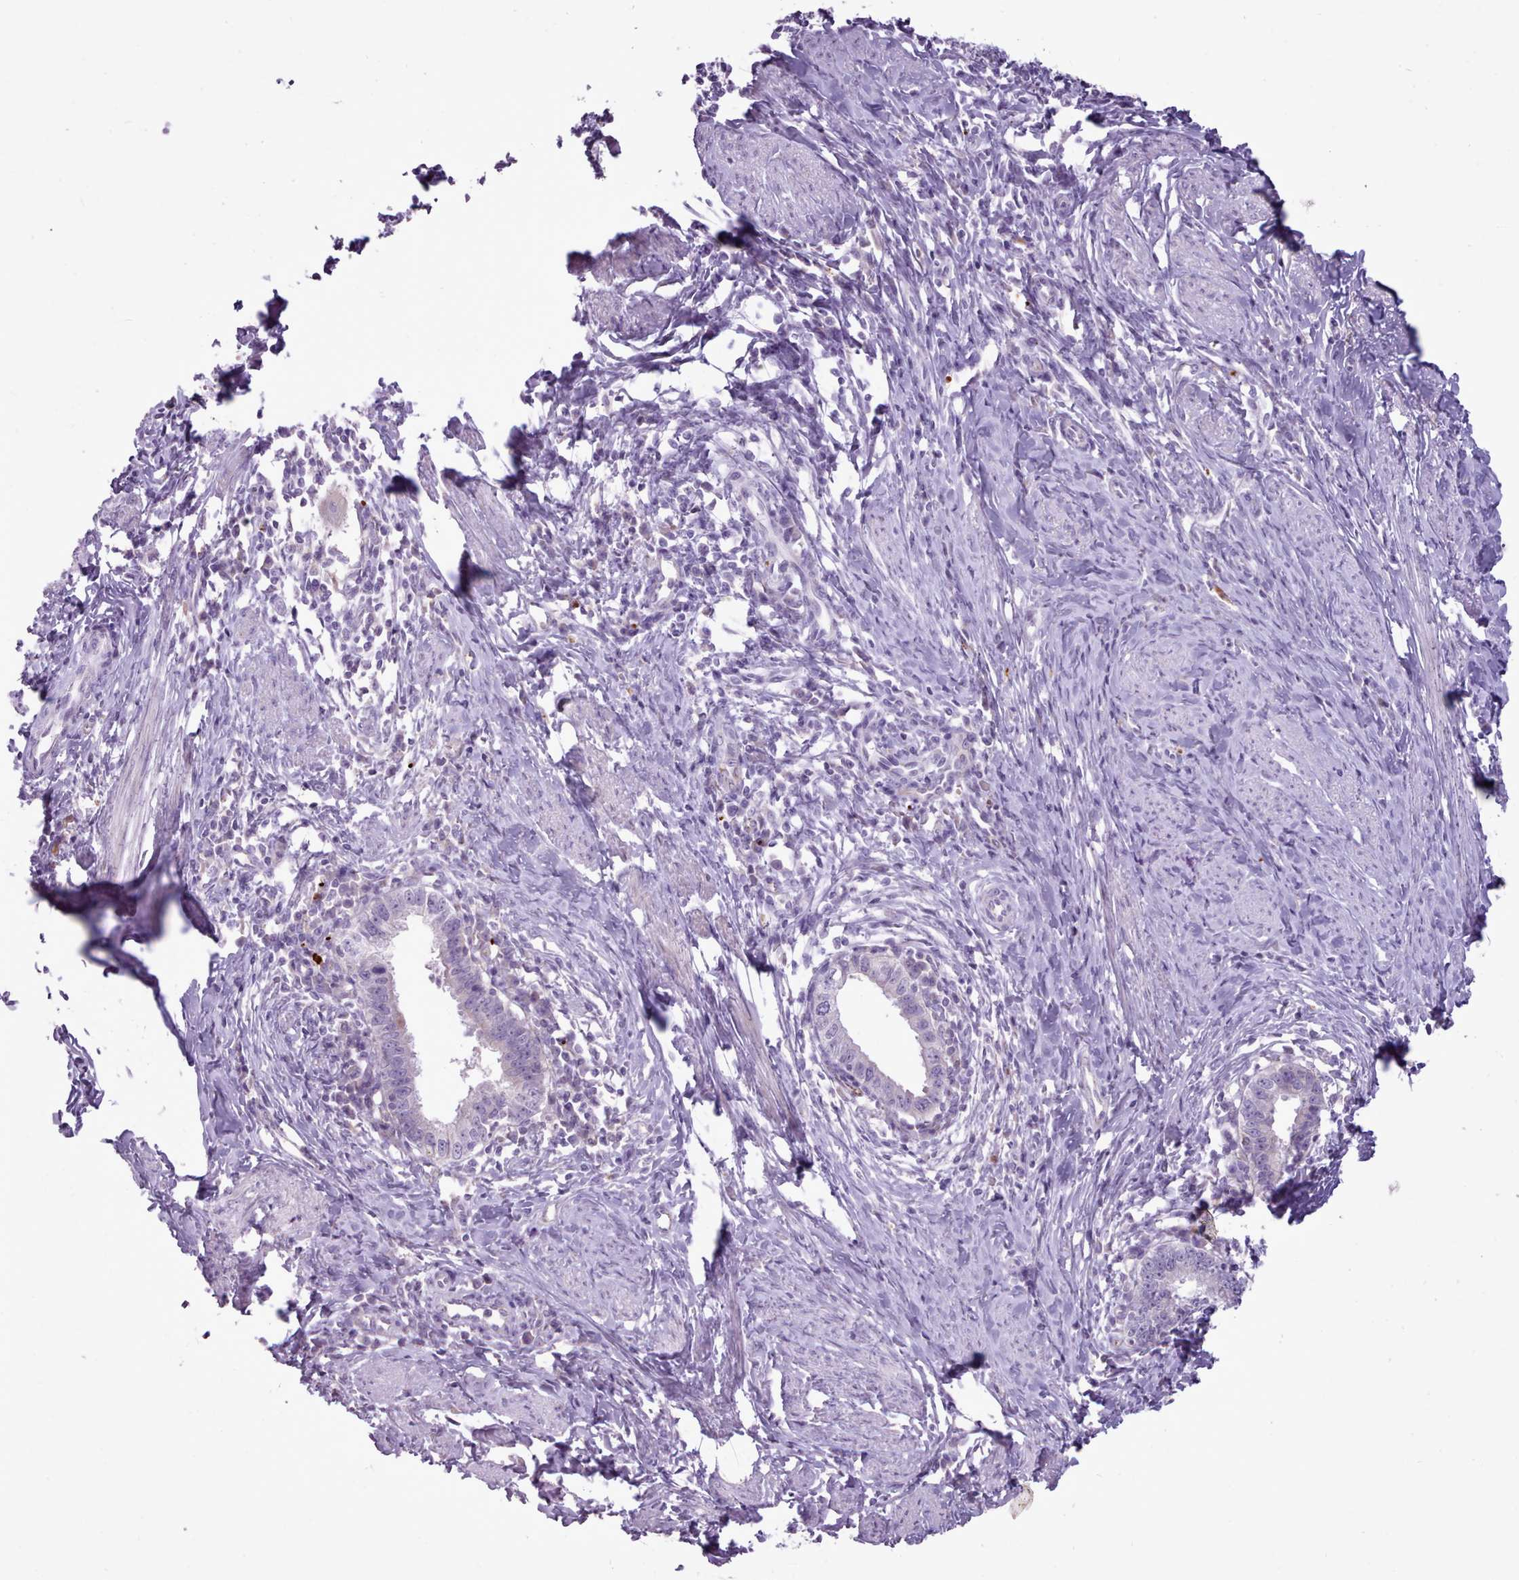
{"staining": {"intensity": "negative", "quantity": "none", "location": "none"}, "tissue": "cervical cancer", "cell_type": "Tumor cells", "image_type": "cancer", "snomed": [{"axis": "morphology", "description": "Adenocarcinoma, NOS"}, {"axis": "topography", "description": "Cervix"}], "caption": "Immunohistochemistry histopathology image of neoplastic tissue: cervical adenocarcinoma stained with DAB reveals no significant protein staining in tumor cells.", "gene": "ATRAID", "patient": {"sex": "female", "age": 36}}